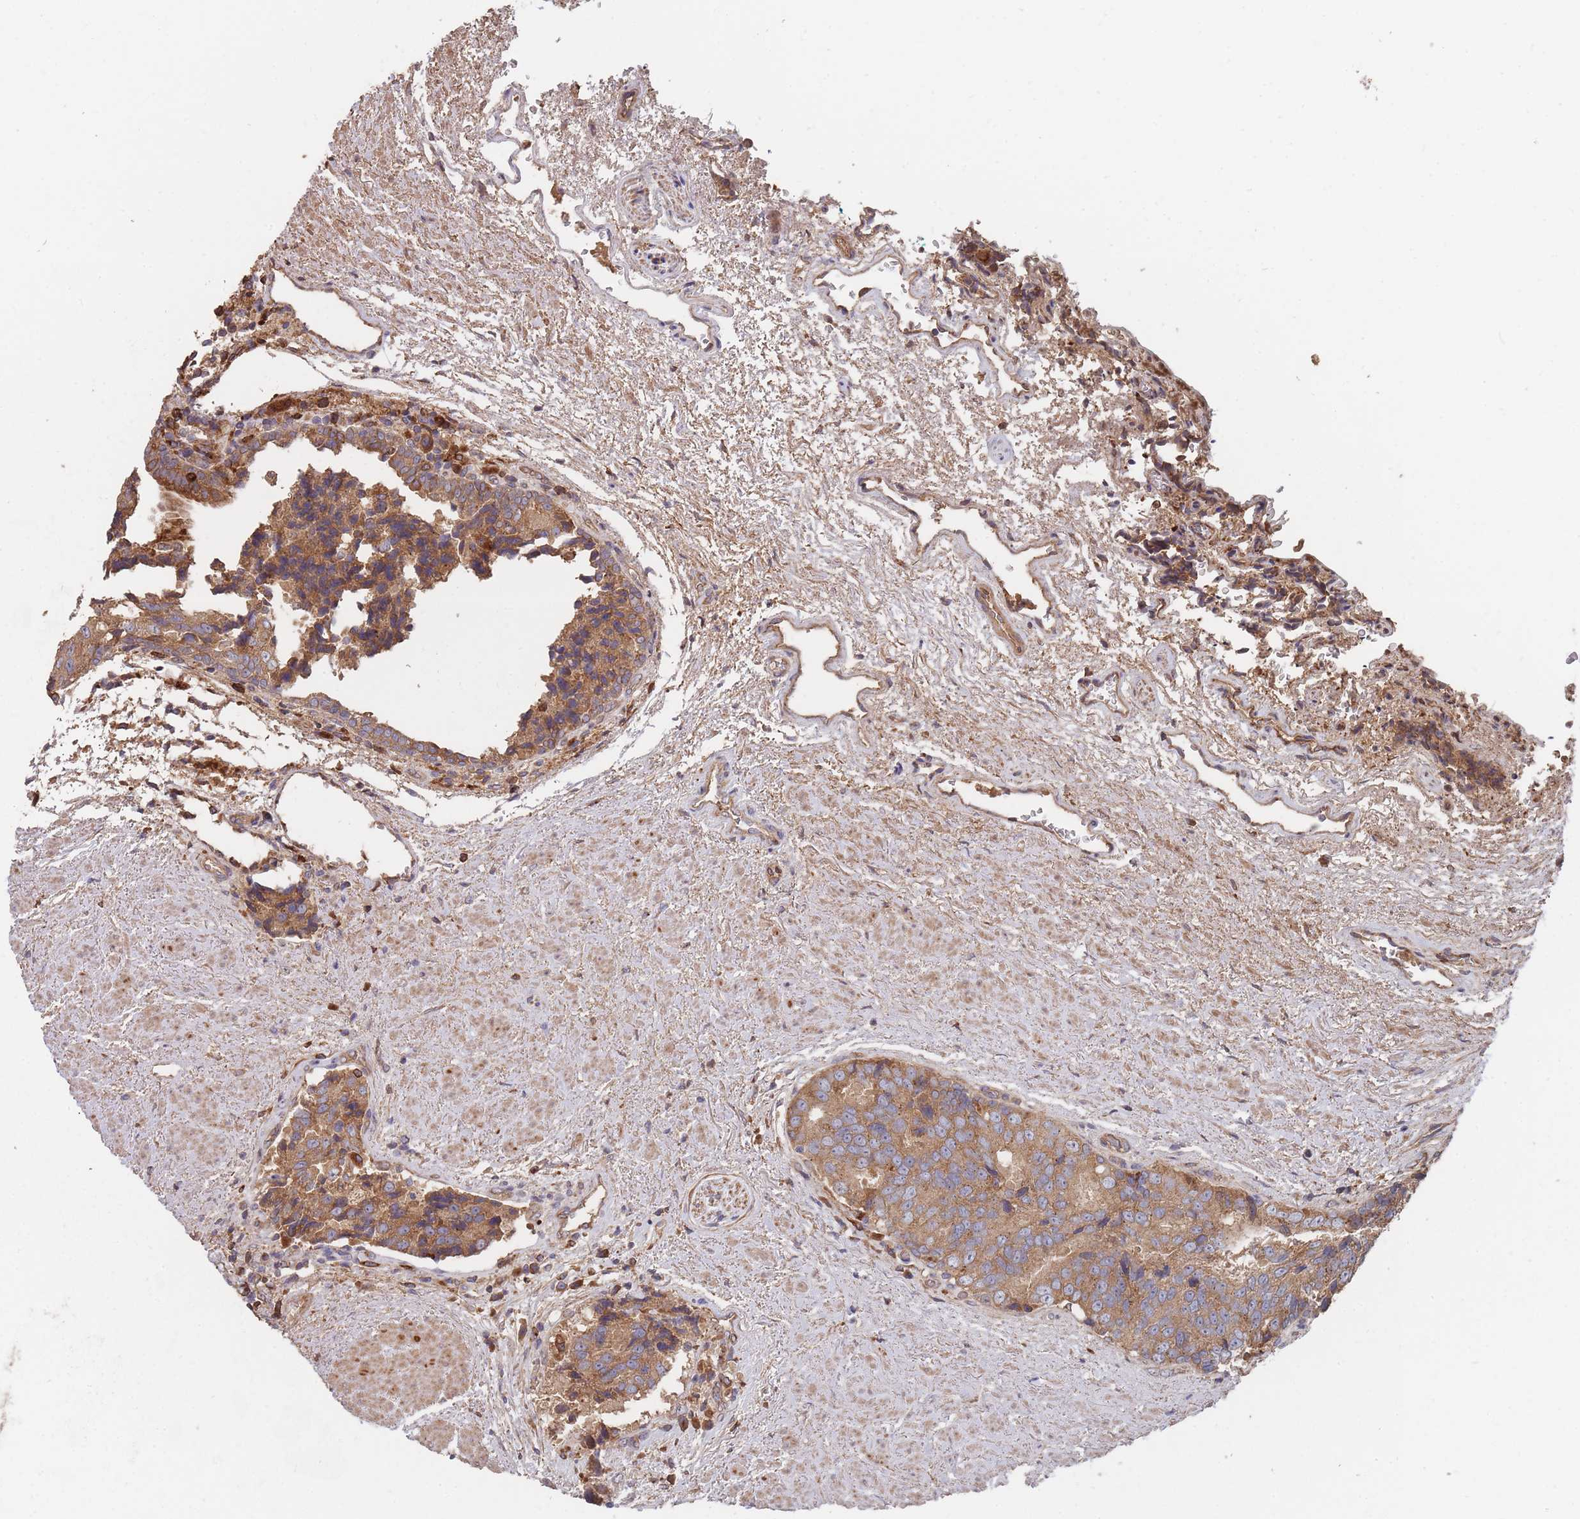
{"staining": {"intensity": "moderate", "quantity": ">75%", "location": "cytoplasmic/membranous"}, "tissue": "prostate cancer", "cell_type": "Tumor cells", "image_type": "cancer", "snomed": [{"axis": "morphology", "description": "Adenocarcinoma, High grade"}, {"axis": "topography", "description": "Prostate"}], "caption": "About >75% of tumor cells in human adenocarcinoma (high-grade) (prostate) demonstrate moderate cytoplasmic/membranous protein staining as visualized by brown immunohistochemical staining.", "gene": "THSD7B", "patient": {"sex": "male", "age": 70}}